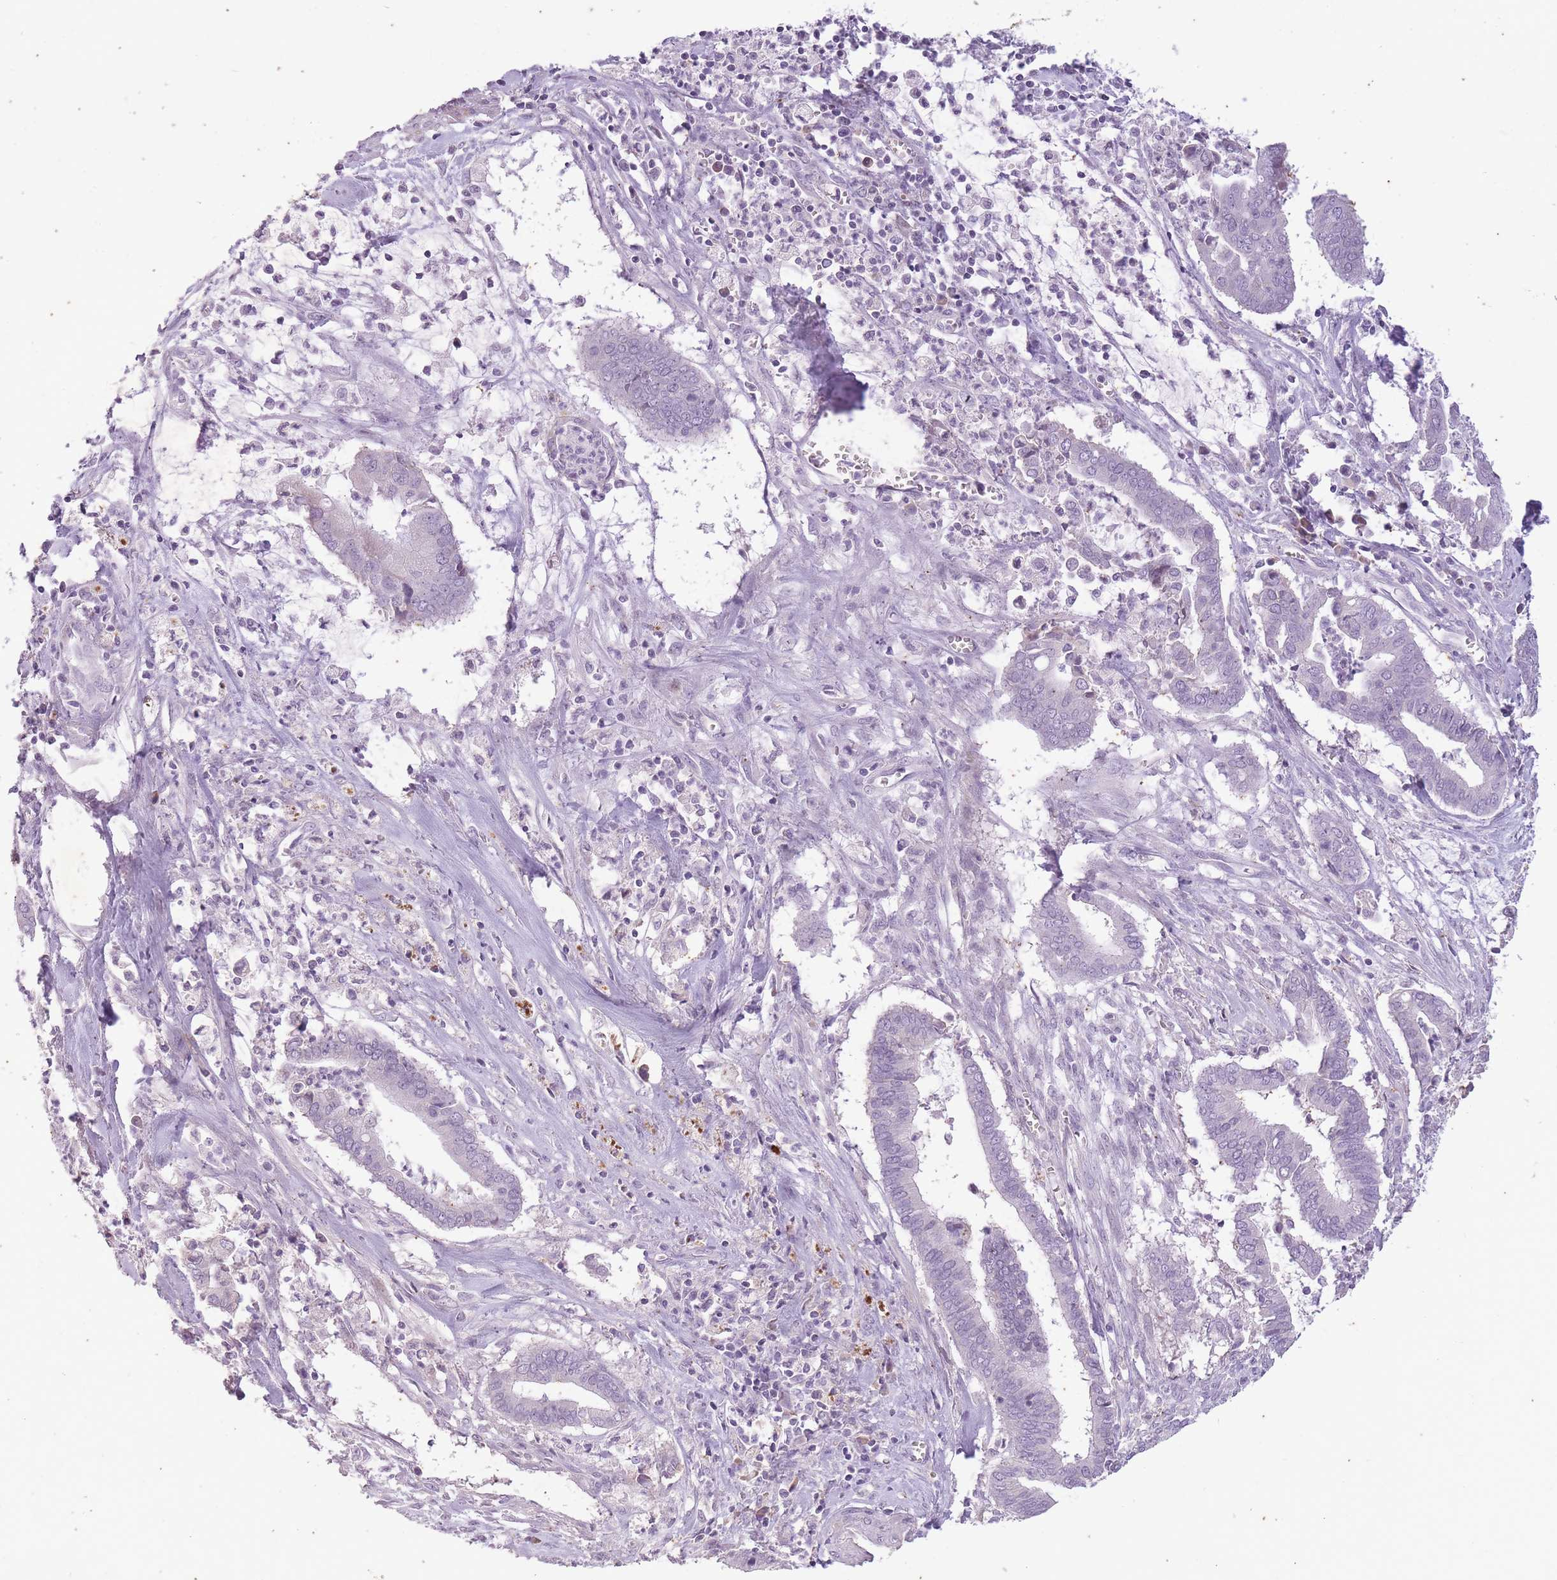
{"staining": {"intensity": "negative", "quantity": "none", "location": "none"}, "tissue": "cervical cancer", "cell_type": "Tumor cells", "image_type": "cancer", "snomed": [{"axis": "morphology", "description": "Adenocarcinoma, NOS"}, {"axis": "topography", "description": "Cervix"}], "caption": "Protein analysis of cervical cancer reveals no significant staining in tumor cells.", "gene": "CNTNAP3", "patient": {"sex": "female", "age": 44}}